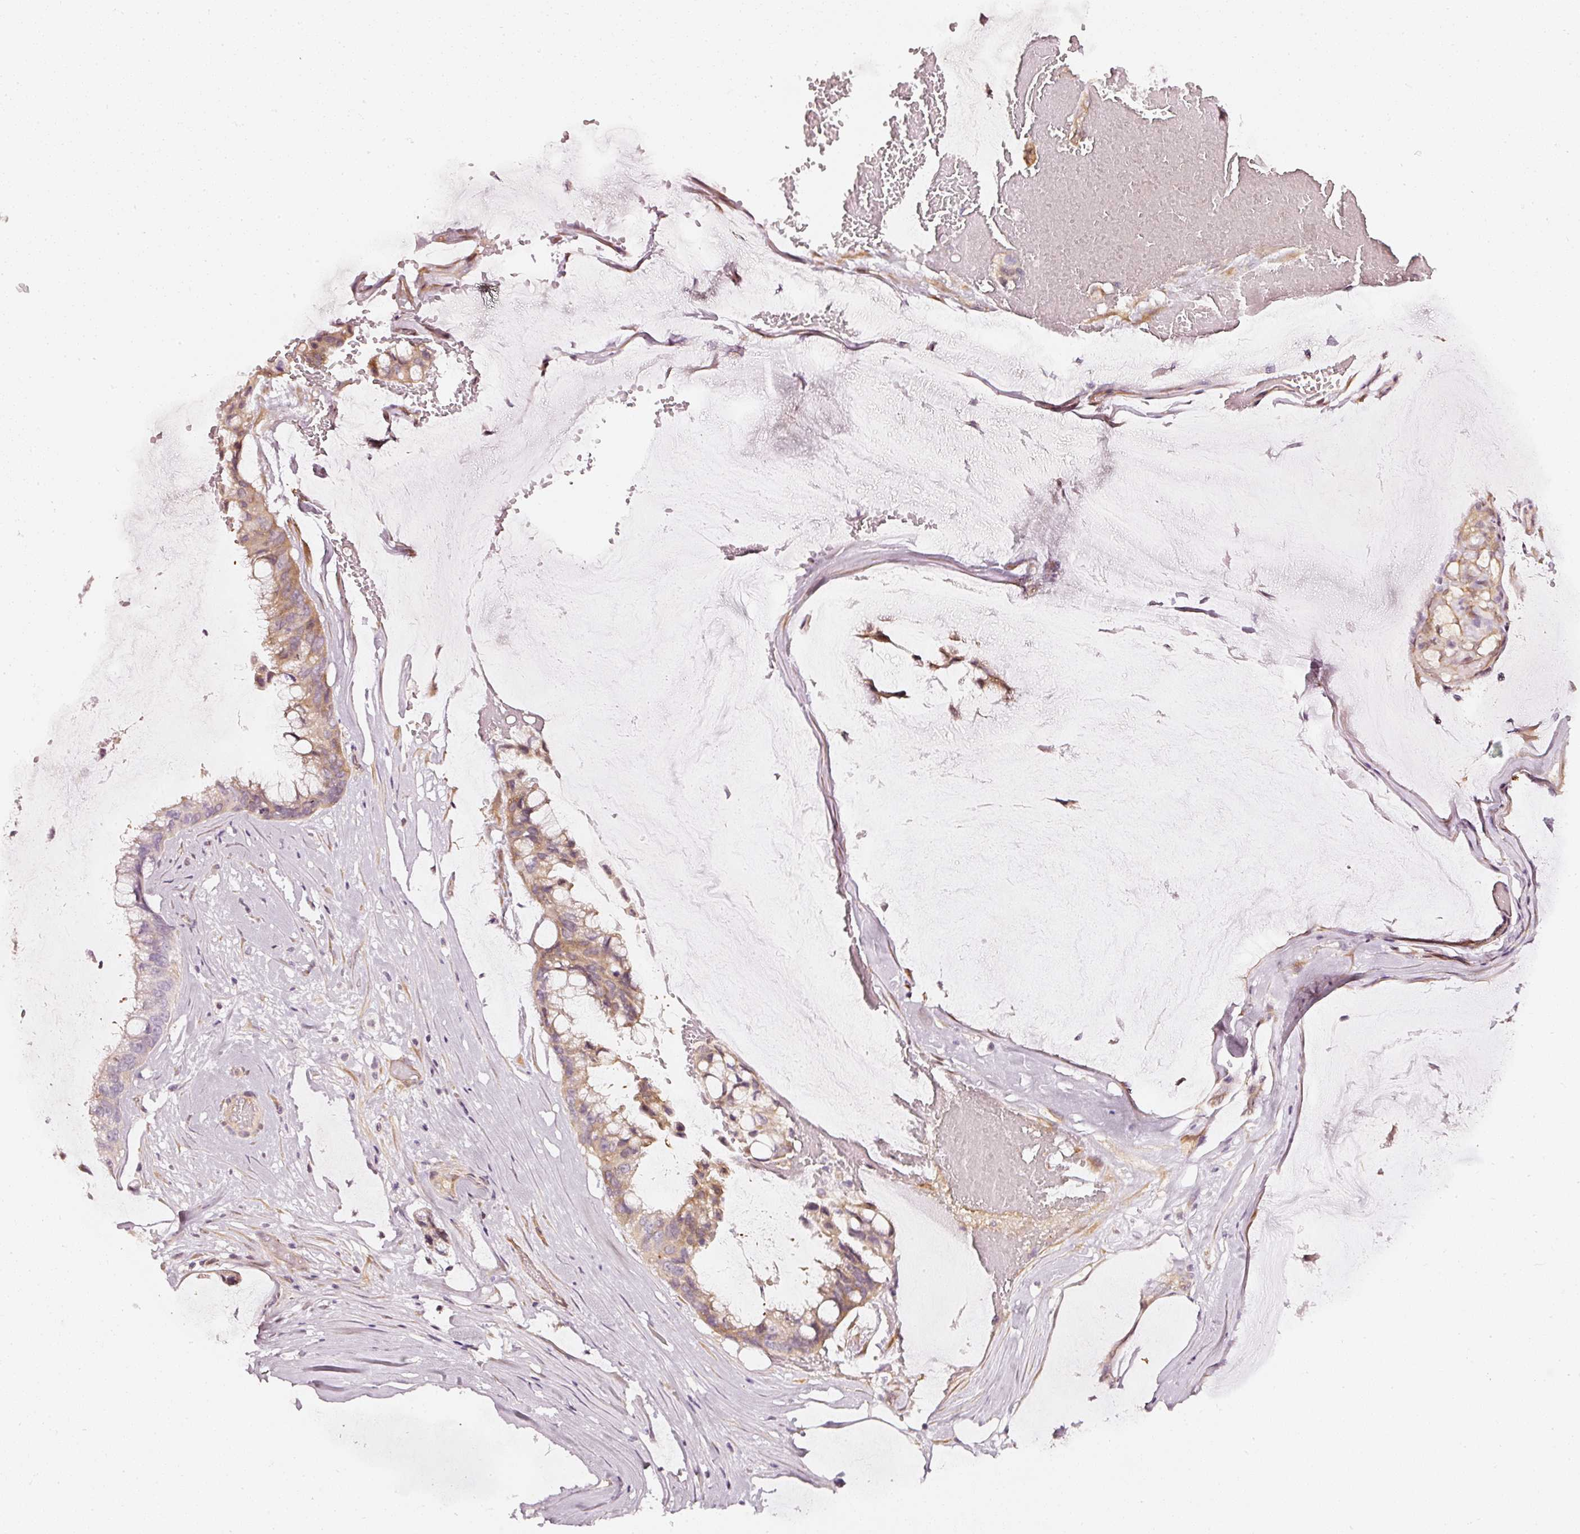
{"staining": {"intensity": "moderate", "quantity": "25%-75%", "location": "cytoplasmic/membranous"}, "tissue": "ovarian cancer", "cell_type": "Tumor cells", "image_type": "cancer", "snomed": [{"axis": "morphology", "description": "Cystadenocarcinoma, mucinous, NOS"}, {"axis": "topography", "description": "Ovary"}], "caption": "Immunohistochemistry (IHC) (DAB) staining of human ovarian cancer (mucinous cystadenocarcinoma) shows moderate cytoplasmic/membranous protein expression in approximately 25%-75% of tumor cells. (Brightfield microscopy of DAB IHC at high magnification).", "gene": "ASMTL", "patient": {"sex": "female", "age": 39}}